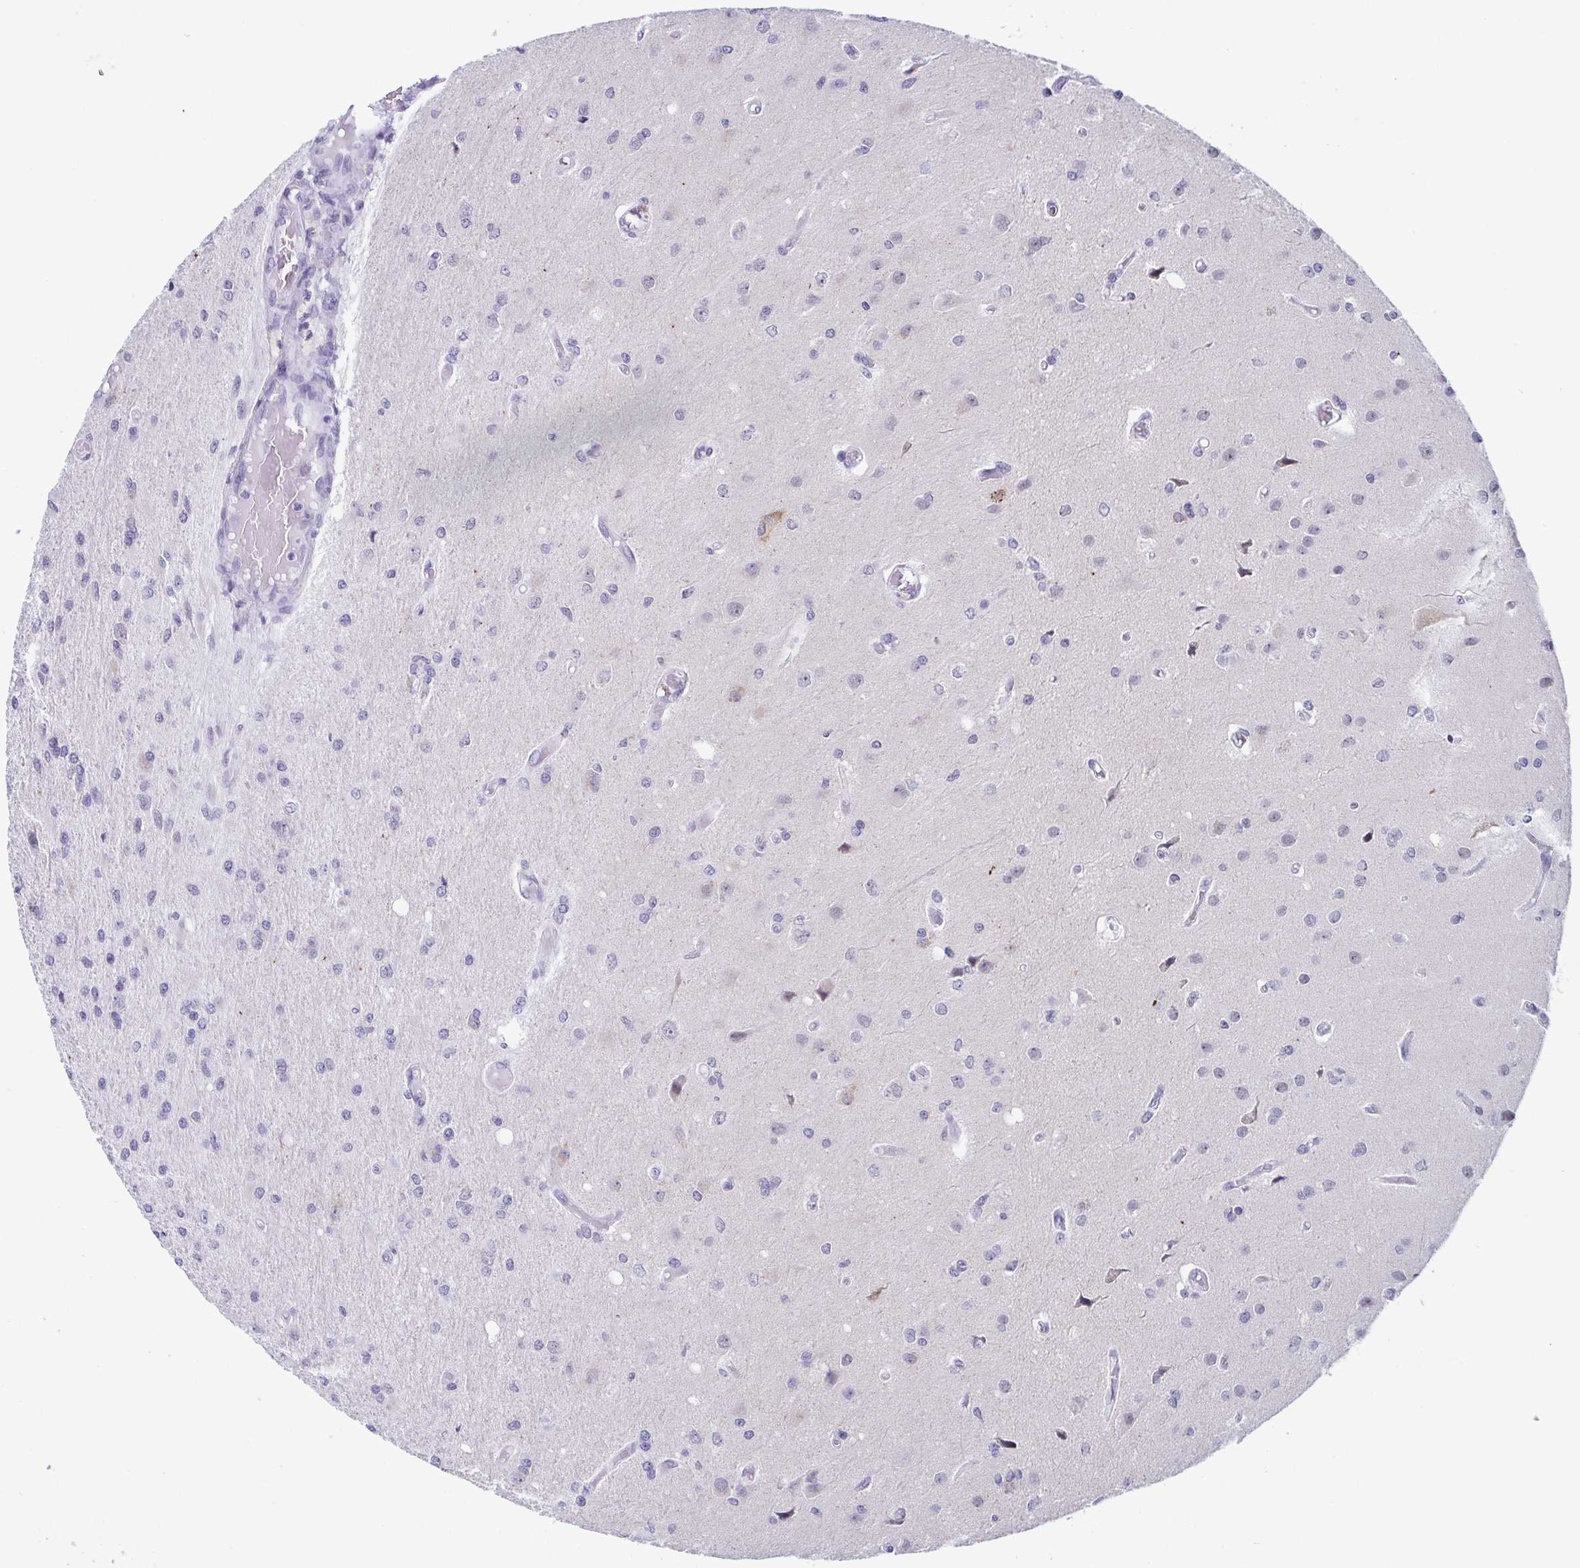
{"staining": {"intensity": "negative", "quantity": "none", "location": "none"}, "tissue": "glioma", "cell_type": "Tumor cells", "image_type": "cancer", "snomed": [{"axis": "morphology", "description": "Glioma, malignant, High grade"}, {"axis": "topography", "description": "Brain"}], "caption": "This is an IHC image of glioma. There is no expression in tumor cells.", "gene": "WDR72", "patient": {"sex": "female", "age": 70}}